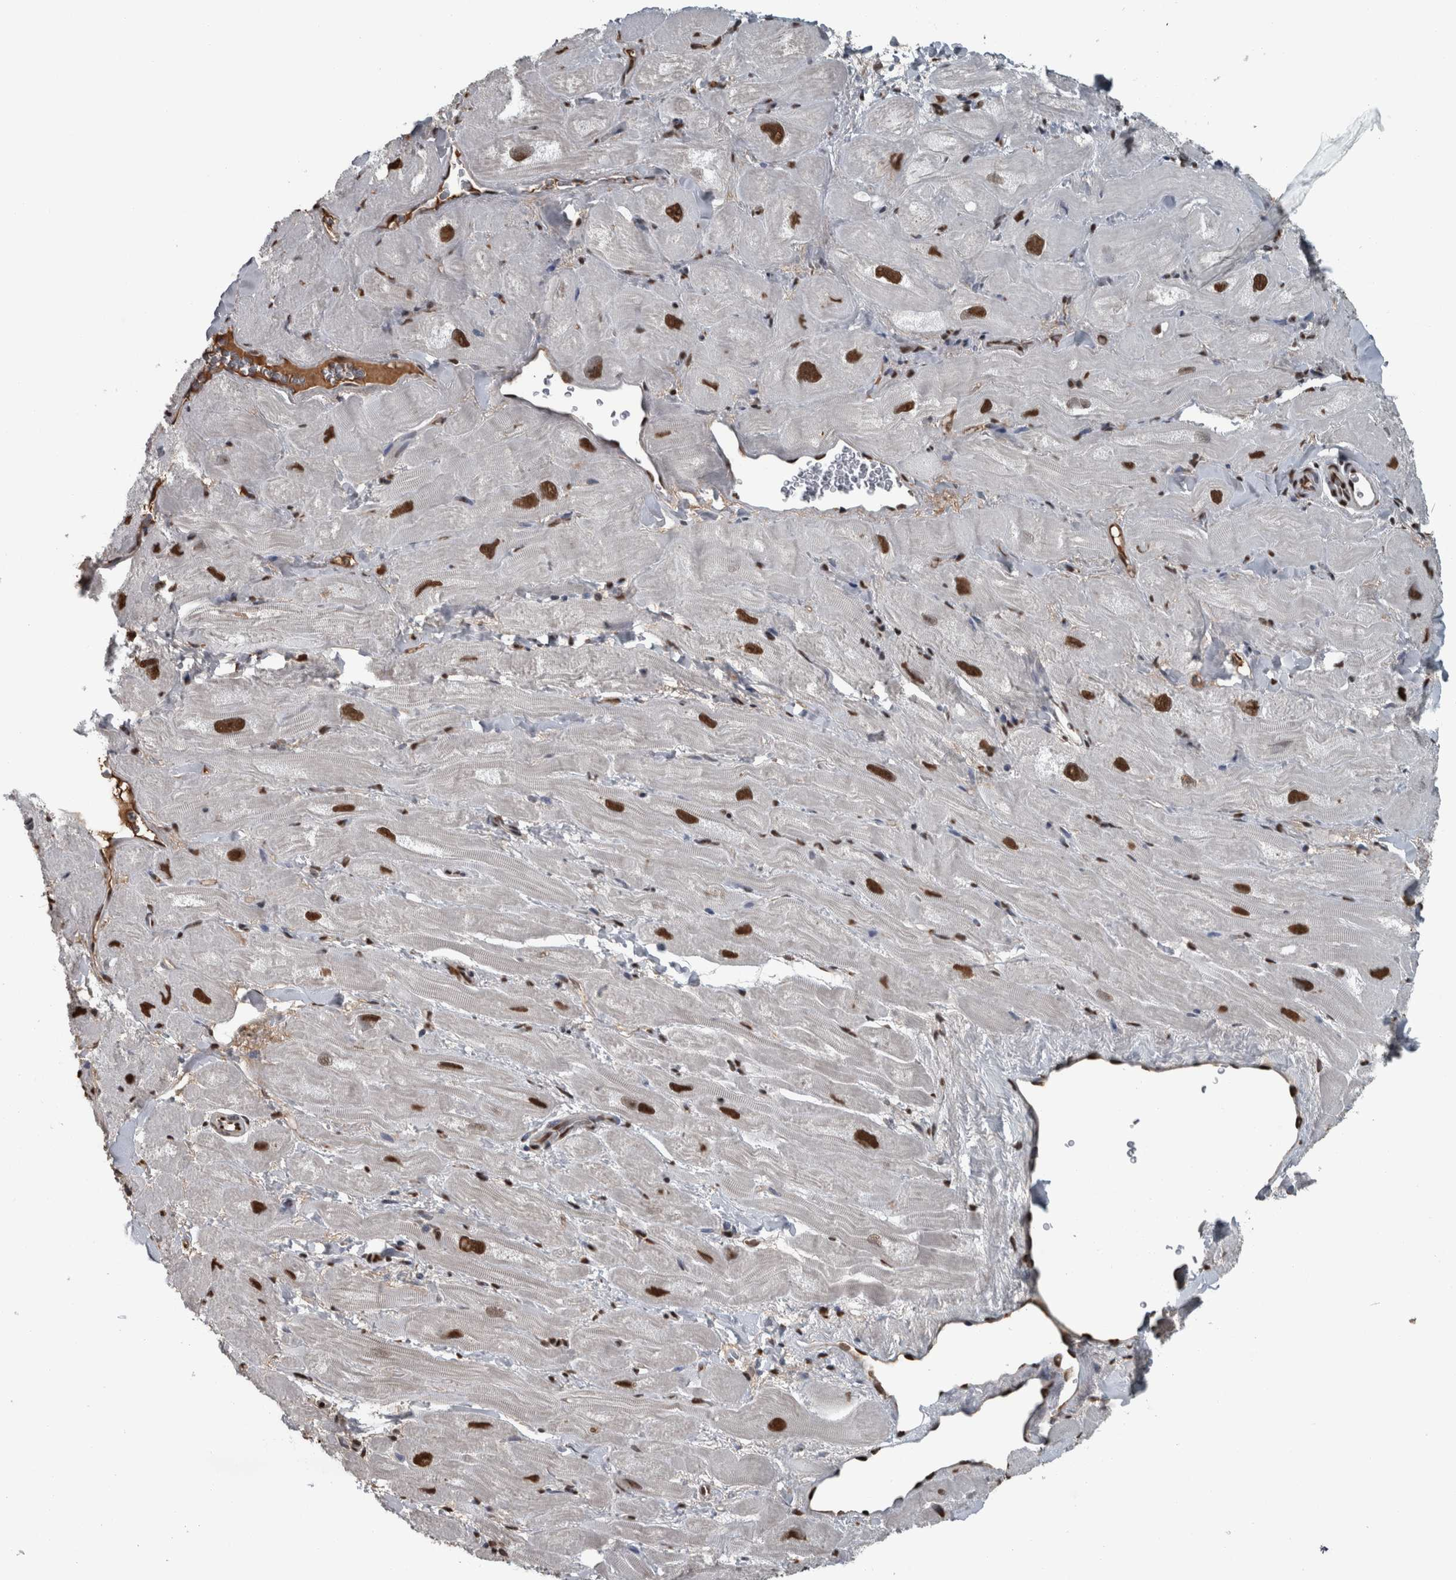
{"staining": {"intensity": "strong", "quantity": "25%-75%", "location": "nuclear"}, "tissue": "heart muscle", "cell_type": "Cardiomyocytes", "image_type": "normal", "snomed": [{"axis": "morphology", "description": "Normal tissue, NOS"}, {"axis": "topography", "description": "Heart"}], "caption": "Immunohistochemistry of benign human heart muscle displays high levels of strong nuclear staining in about 25%-75% of cardiomyocytes.", "gene": "TGS1", "patient": {"sex": "male", "age": 49}}